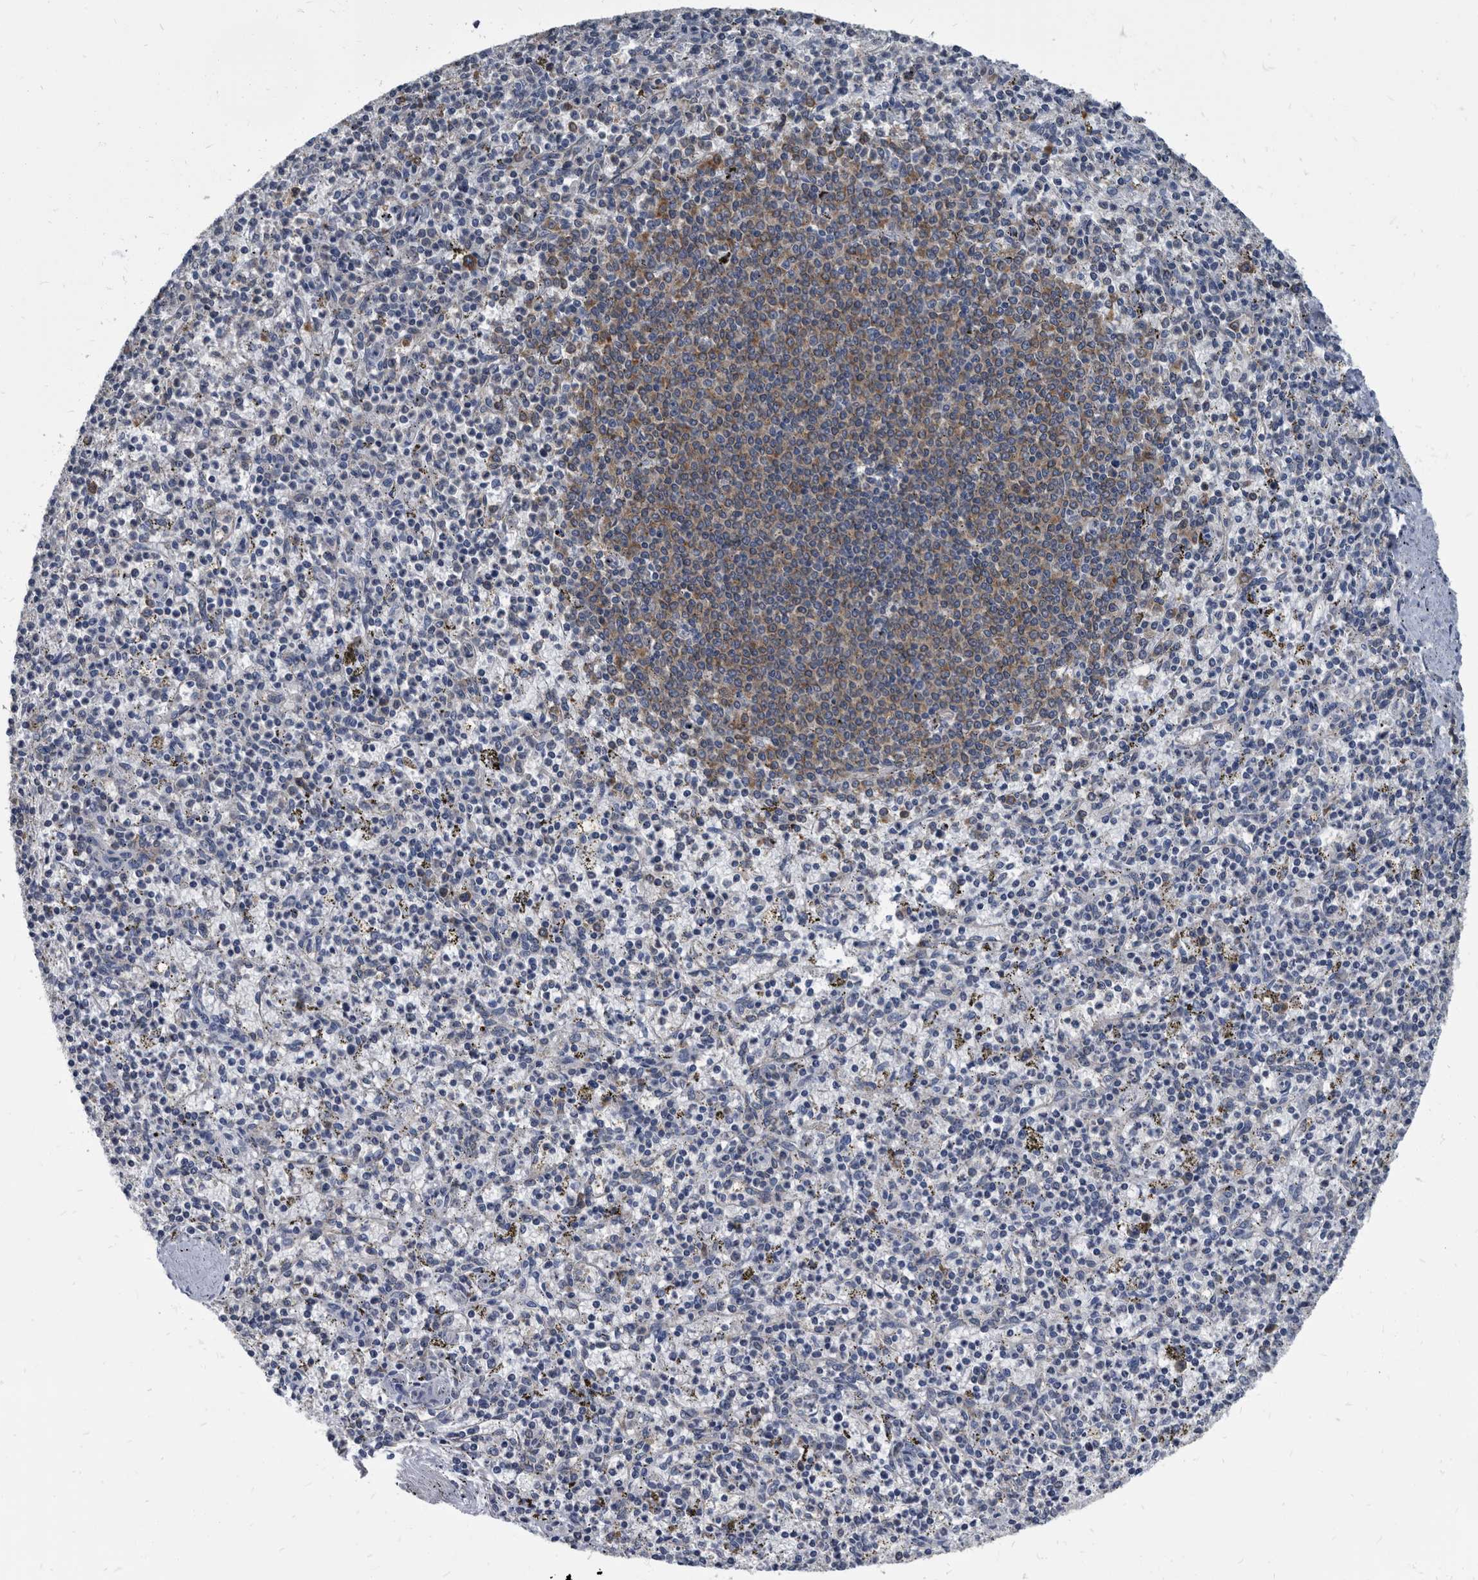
{"staining": {"intensity": "negative", "quantity": "none", "location": "none"}, "tissue": "spleen", "cell_type": "Cells in red pulp", "image_type": "normal", "snomed": [{"axis": "morphology", "description": "Normal tissue, NOS"}, {"axis": "topography", "description": "Spleen"}], "caption": "High power microscopy histopathology image of an immunohistochemistry histopathology image of benign spleen, revealing no significant expression in cells in red pulp.", "gene": "CDV3", "patient": {"sex": "male", "age": 72}}